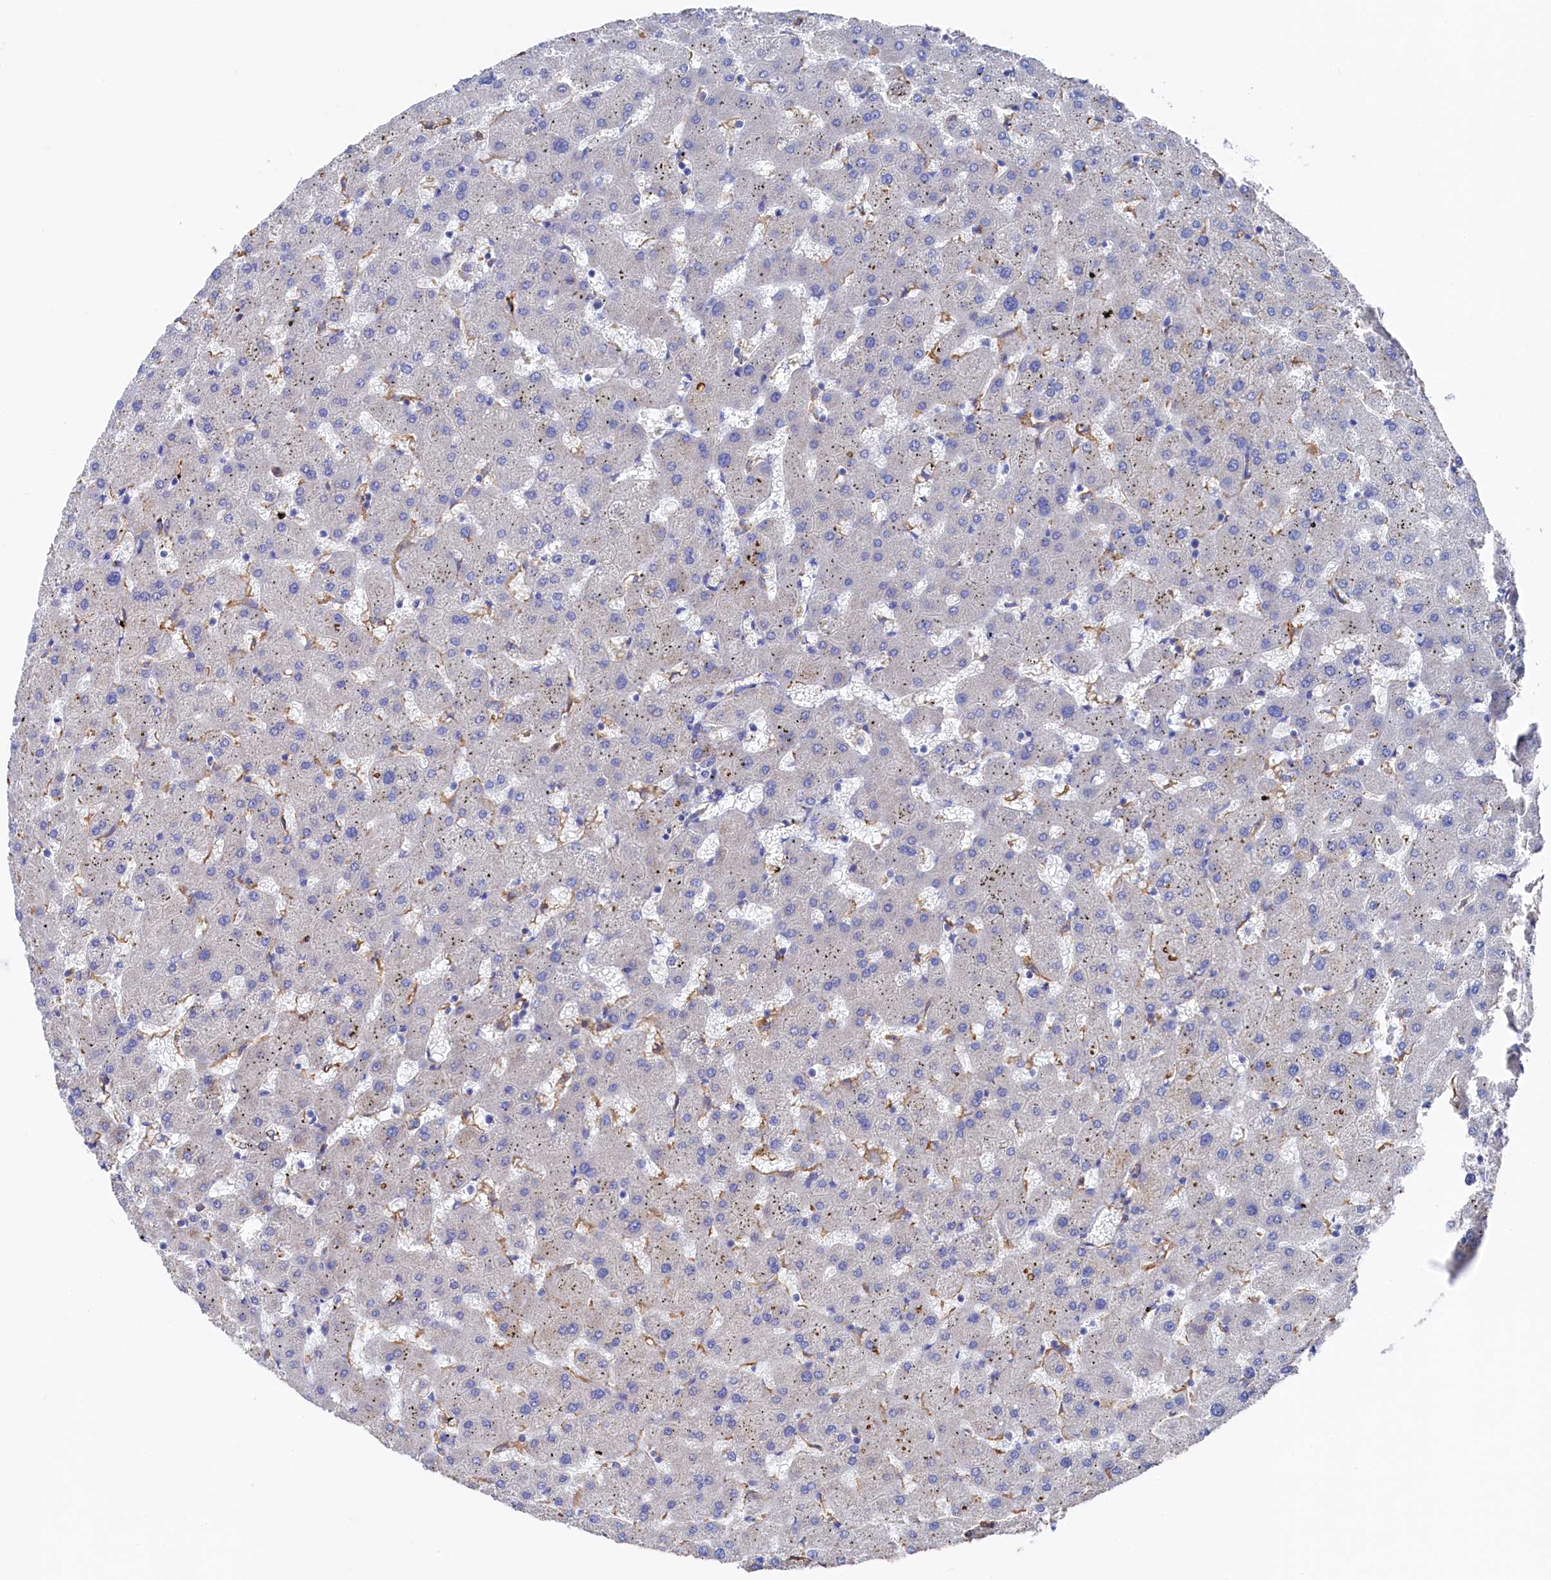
{"staining": {"intensity": "negative", "quantity": "none", "location": "none"}, "tissue": "liver", "cell_type": "Cholangiocytes", "image_type": "normal", "snomed": [{"axis": "morphology", "description": "Normal tissue, NOS"}, {"axis": "topography", "description": "Liver"}], "caption": "The immunohistochemistry (IHC) micrograph has no significant expression in cholangiocytes of liver.", "gene": "C12orf73", "patient": {"sex": "female", "age": 63}}